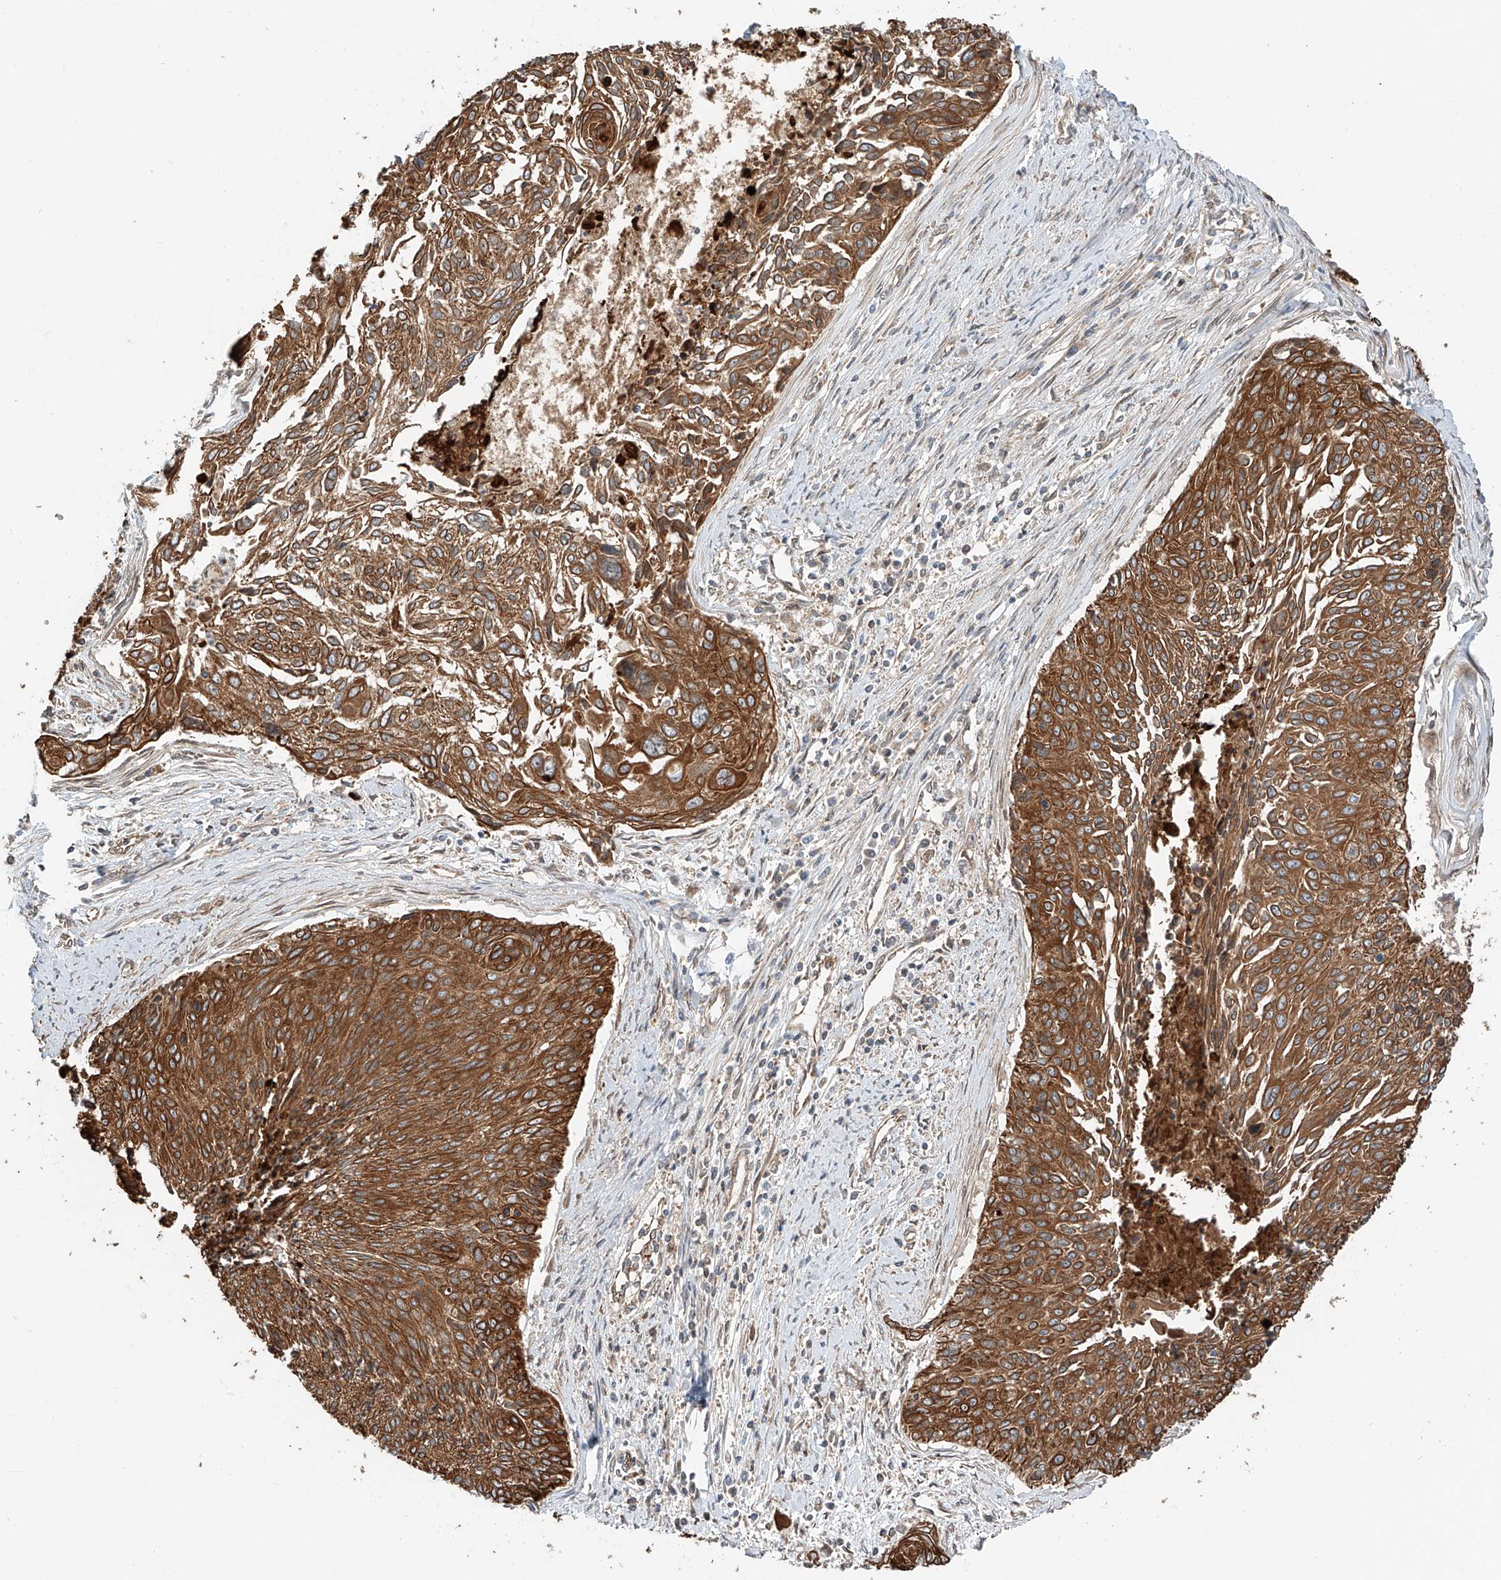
{"staining": {"intensity": "strong", "quantity": ">75%", "location": "cytoplasmic/membranous"}, "tissue": "cervical cancer", "cell_type": "Tumor cells", "image_type": "cancer", "snomed": [{"axis": "morphology", "description": "Squamous cell carcinoma, NOS"}, {"axis": "topography", "description": "Cervix"}], "caption": "Immunohistochemistry (IHC) micrograph of neoplastic tissue: cervical cancer stained using immunohistochemistry (IHC) exhibits high levels of strong protein expression localized specifically in the cytoplasmic/membranous of tumor cells, appearing as a cytoplasmic/membranous brown color.", "gene": "CEP162", "patient": {"sex": "female", "age": 55}}